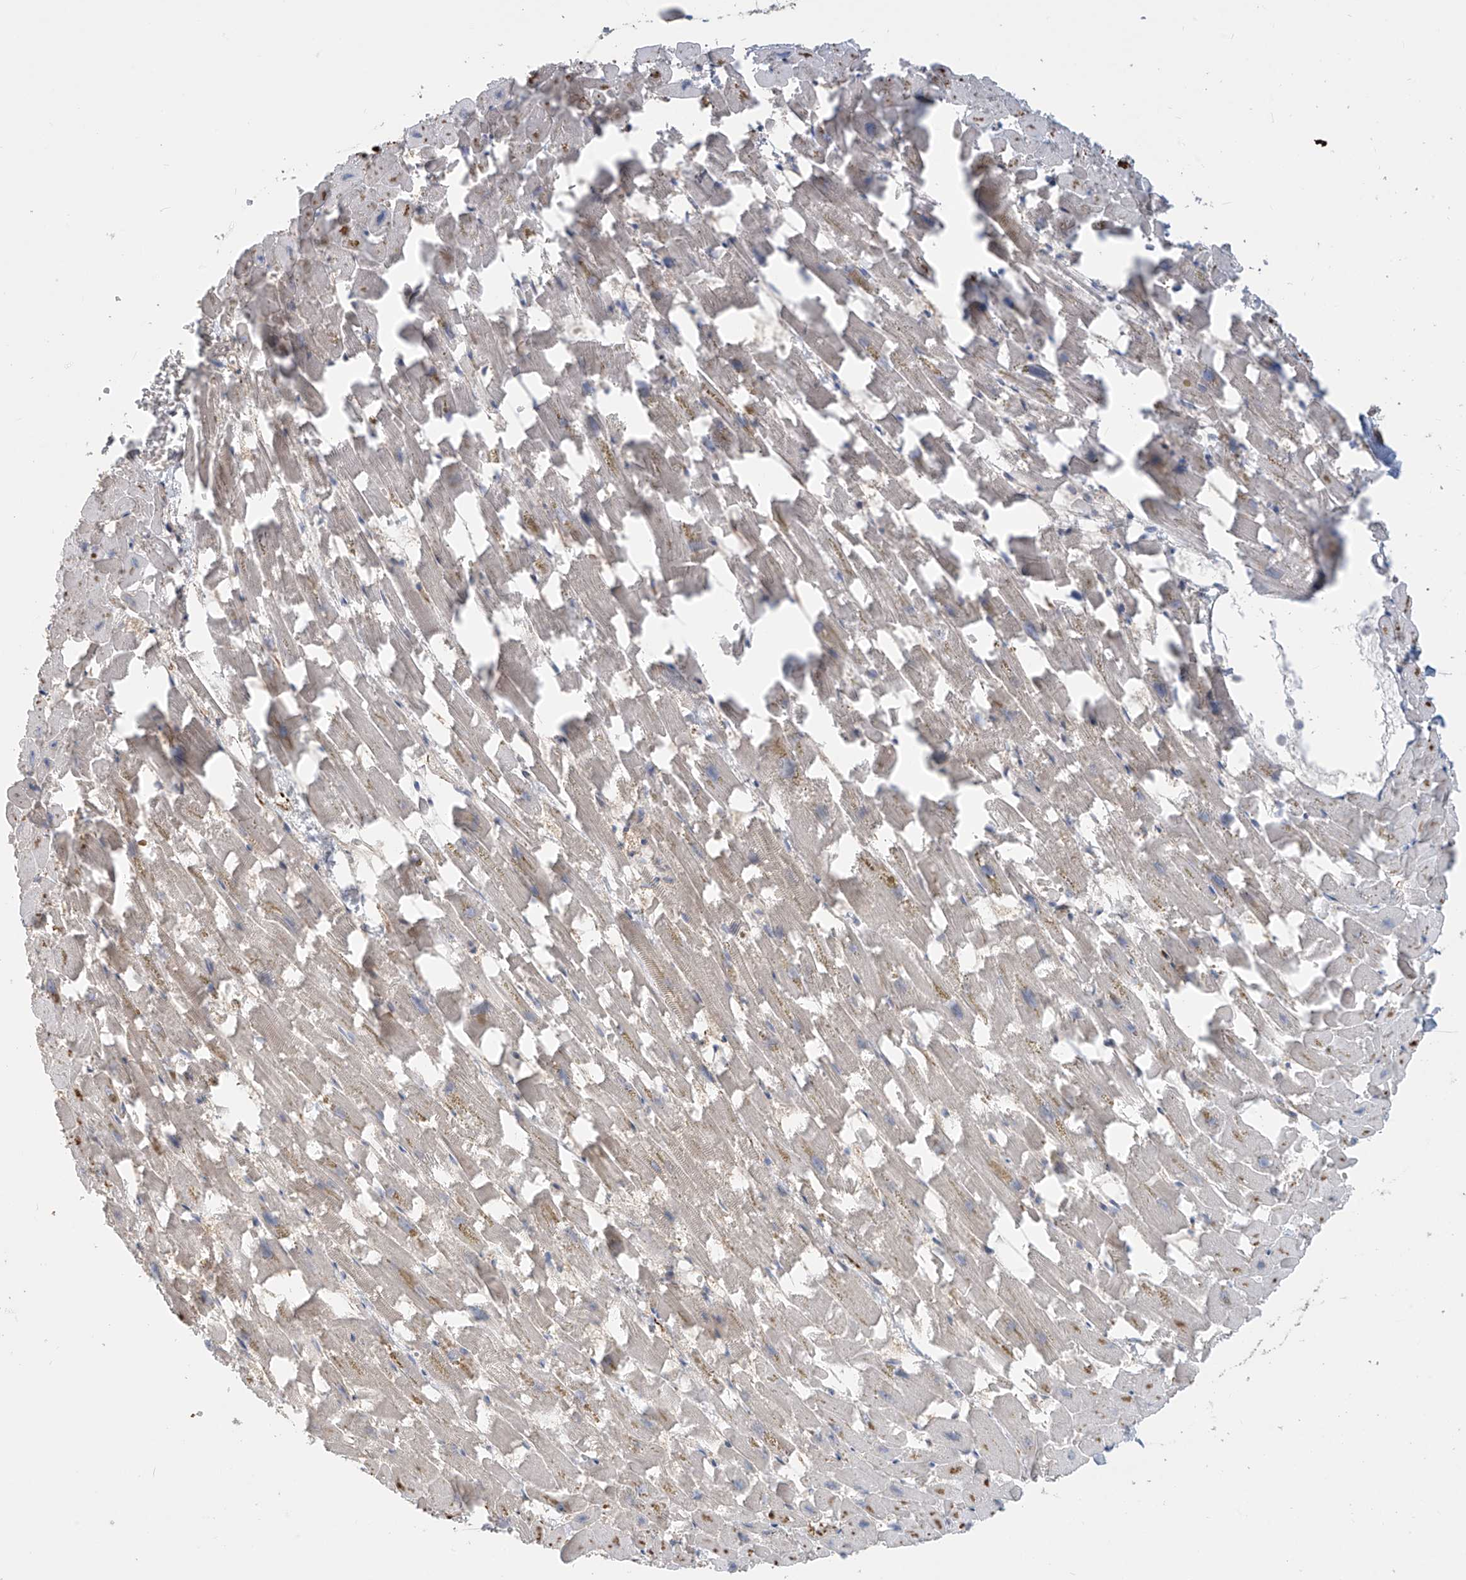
{"staining": {"intensity": "weak", "quantity": "25%-75%", "location": "cytoplasmic/membranous,nuclear"}, "tissue": "heart muscle", "cell_type": "Cardiomyocytes", "image_type": "normal", "snomed": [{"axis": "morphology", "description": "Normal tissue, NOS"}, {"axis": "topography", "description": "Heart"}], "caption": "A high-resolution micrograph shows IHC staining of normal heart muscle, which shows weak cytoplasmic/membranous,nuclear staining in about 25%-75% of cardiomyocytes. (DAB = brown stain, brightfield microscopy at high magnification).", "gene": "LAGE3", "patient": {"sex": "female", "age": 64}}